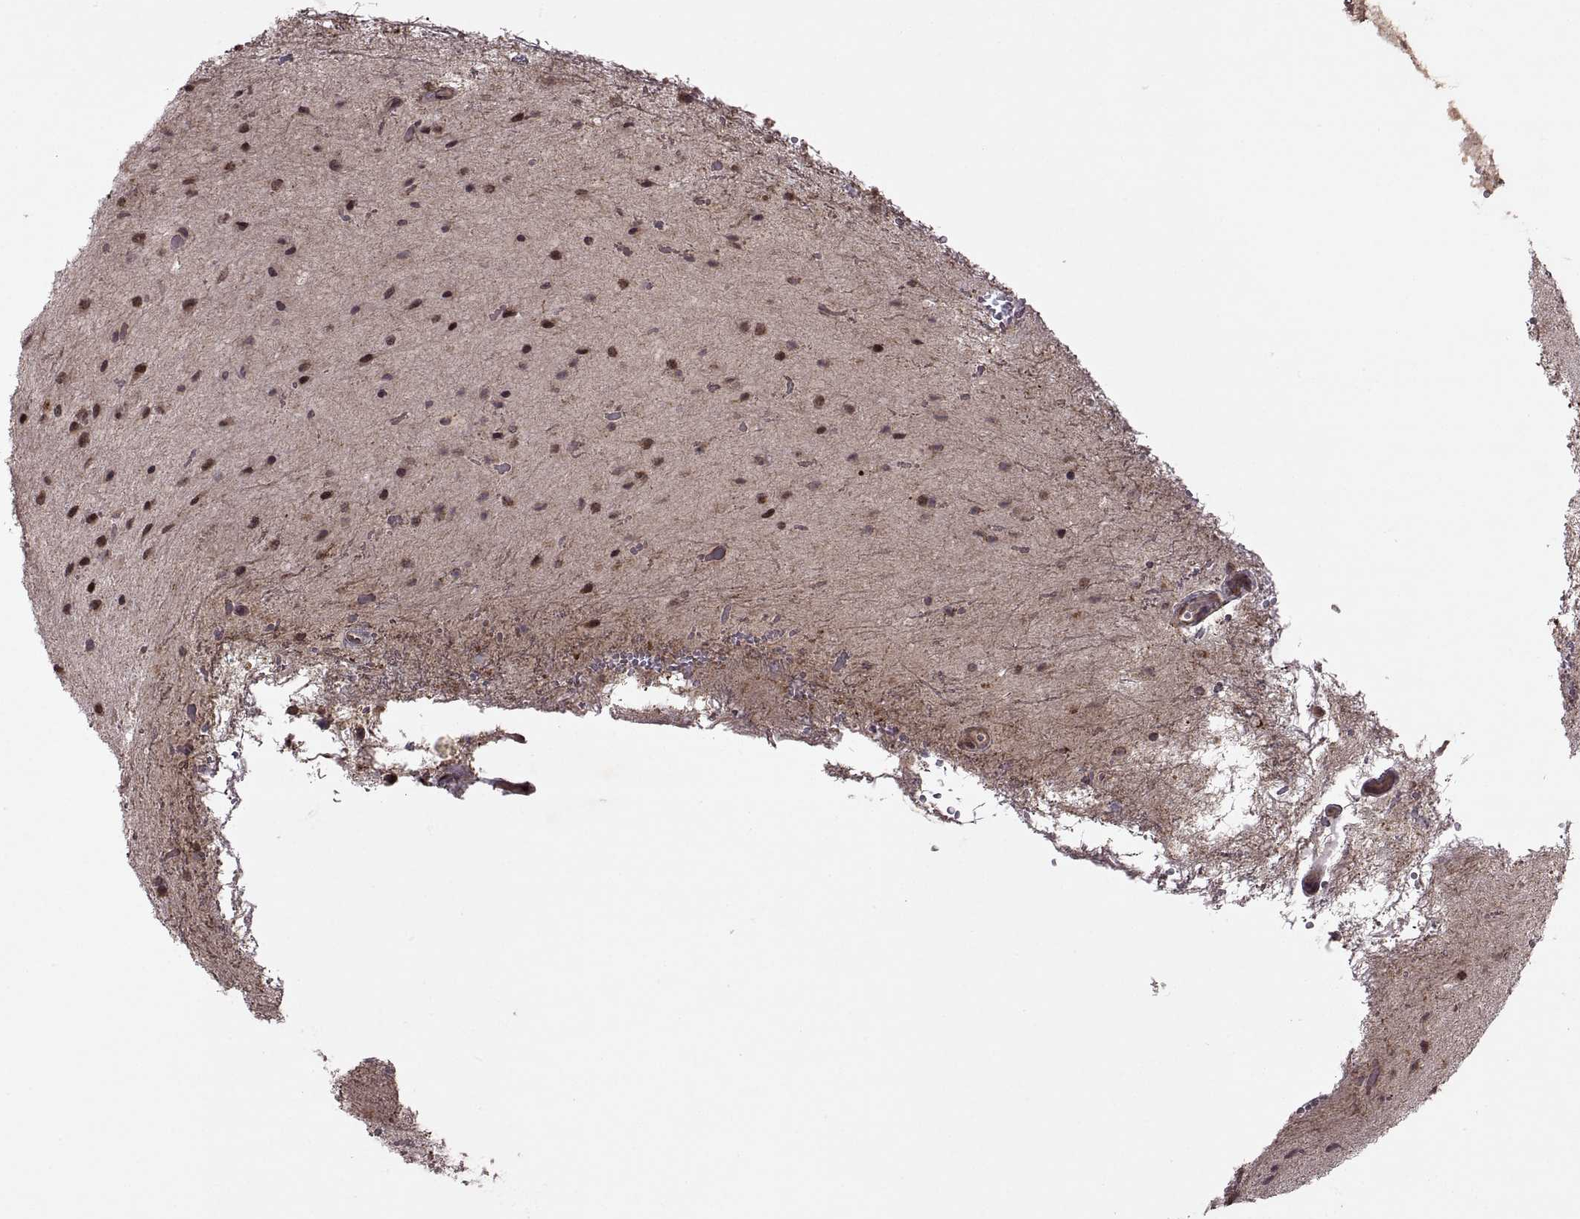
{"staining": {"intensity": "moderate", "quantity": ">75%", "location": "cytoplasmic/membranous,nuclear"}, "tissue": "glioma", "cell_type": "Tumor cells", "image_type": "cancer", "snomed": [{"axis": "morphology", "description": "Glioma, malignant, Low grade"}, {"axis": "topography", "description": "Cerebellum"}], "caption": "There is medium levels of moderate cytoplasmic/membranous and nuclear staining in tumor cells of low-grade glioma (malignant), as demonstrated by immunohistochemical staining (brown color).", "gene": "PTOV1", "patient": {"sex": "female", "age": 14}}